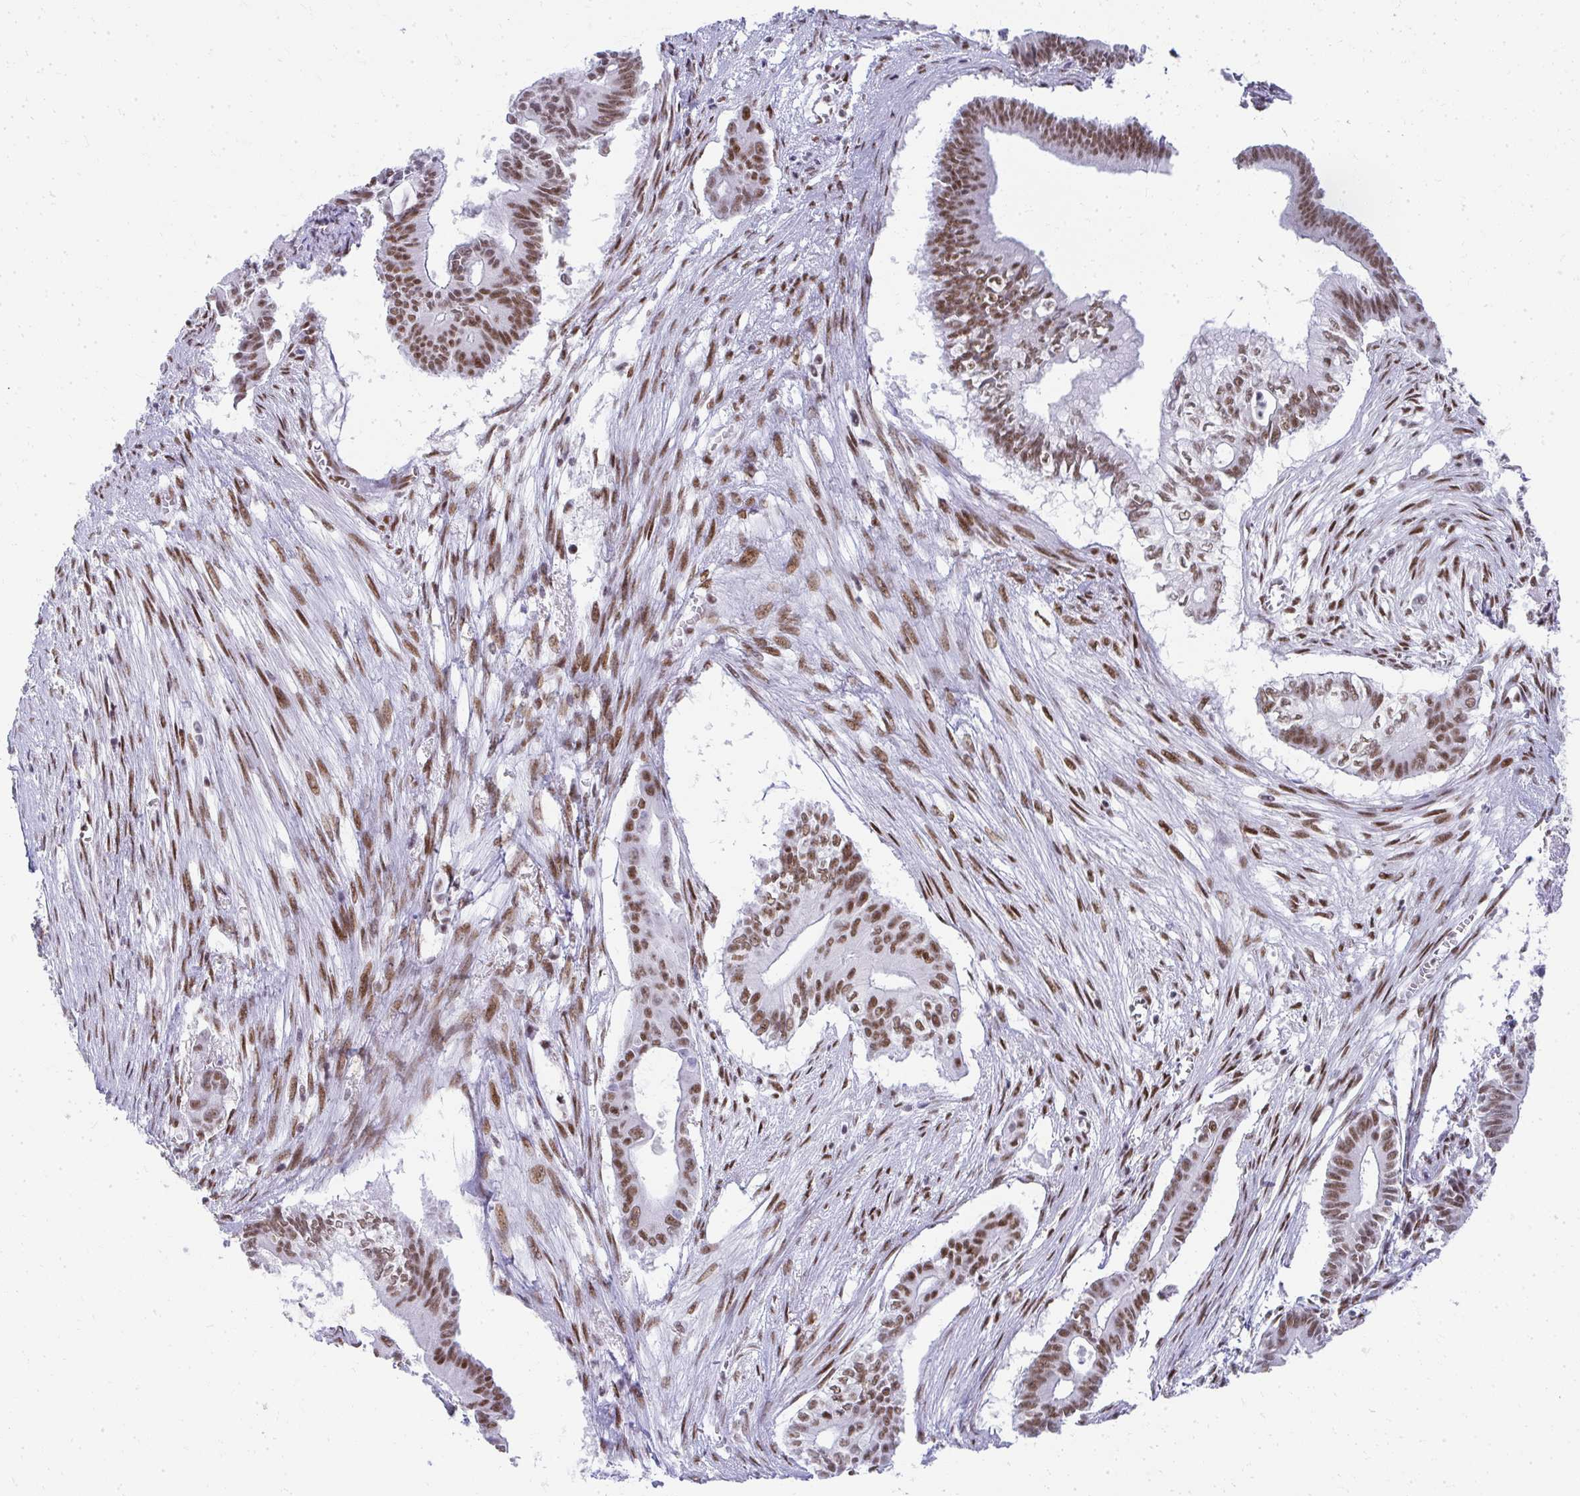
{"staining": {"intensity": "moderate", "quantity": ">75%", "location": "nuclear"}, "tissue": "pancreatic cancer", "cell_type": "Tumor cells", "image_type": "cancer", "snomed": [{"axis": "morphology", "description": "Adenocarcinoma, NOS"}, {"axis": "topography", "description": "Pancreas"}], "caption": "Brown immunohistochemical staining in human pancreatic adenocarcinoma shows moderate nuclear staining in about >75% of tumor cells. Immunohistochemistry (ihc) stains the protein of interest in brown and the nuclei are stained blue.", "gene": "CREBBP", "patient": {"sex": "male", "age": 68}}